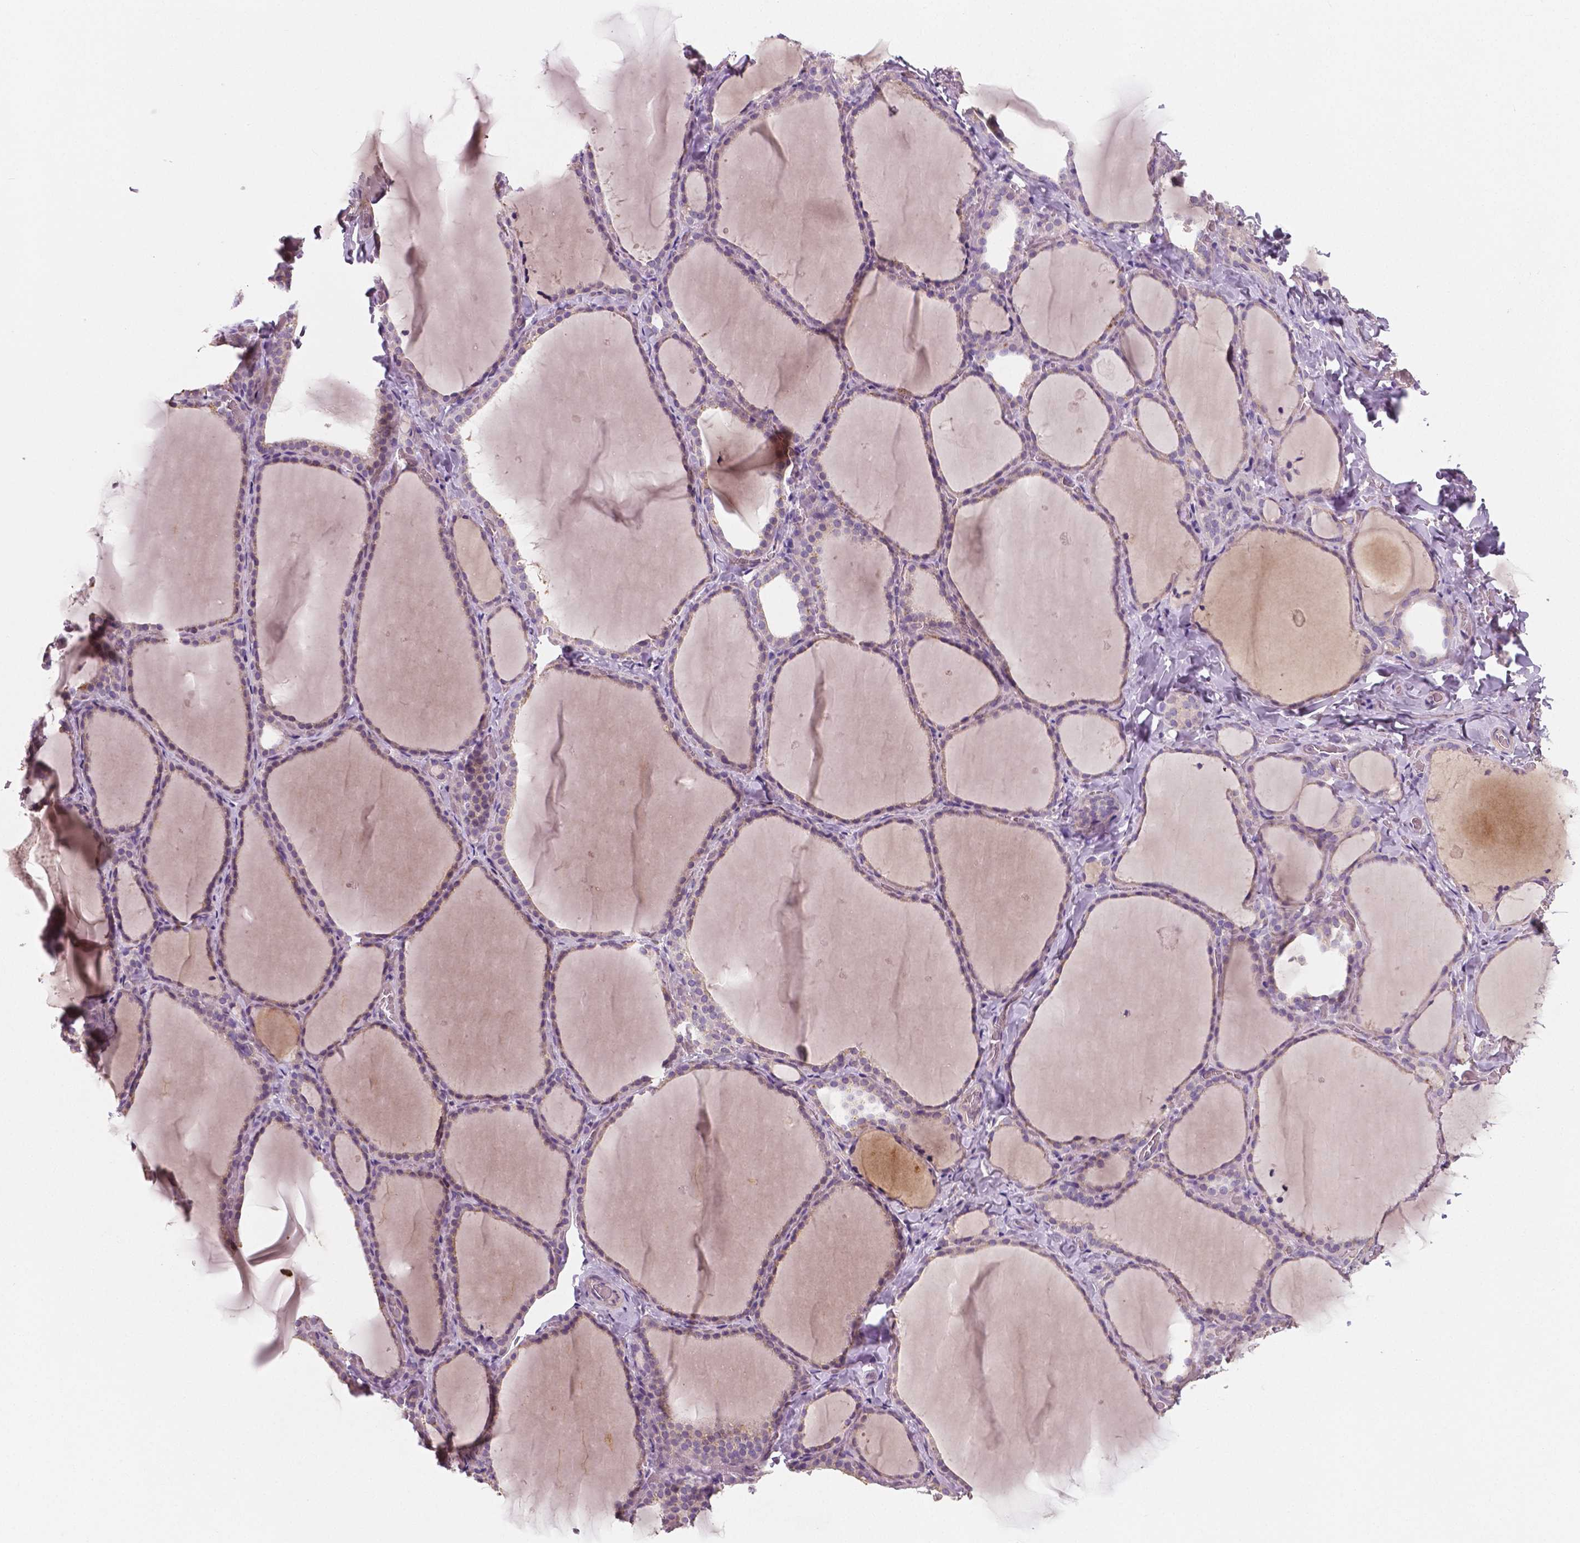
{"staining": {"intensity": "moderate", "quantity": "<25%", "location": "cytoplasmic/membranous"}, "tissue": "thyroid gland", "cell_type": "Glandular cells", "image_type": "normal", "snomed": [{"axis": "morphology", "description": "Normal tissue, NOS"}, {"axis": "topography", "description": "Thyroid gland"}], "caption": "Protein analysis of benign thyroid gland demonstrates moderate cytoplasmic/membranous staining in approximately <25% of glandular cells. (DAB = brown stain, brightfield microscopy at high magnification).", "gene": "LSM14B", "patient": {"sex": "female", "age": 22}}